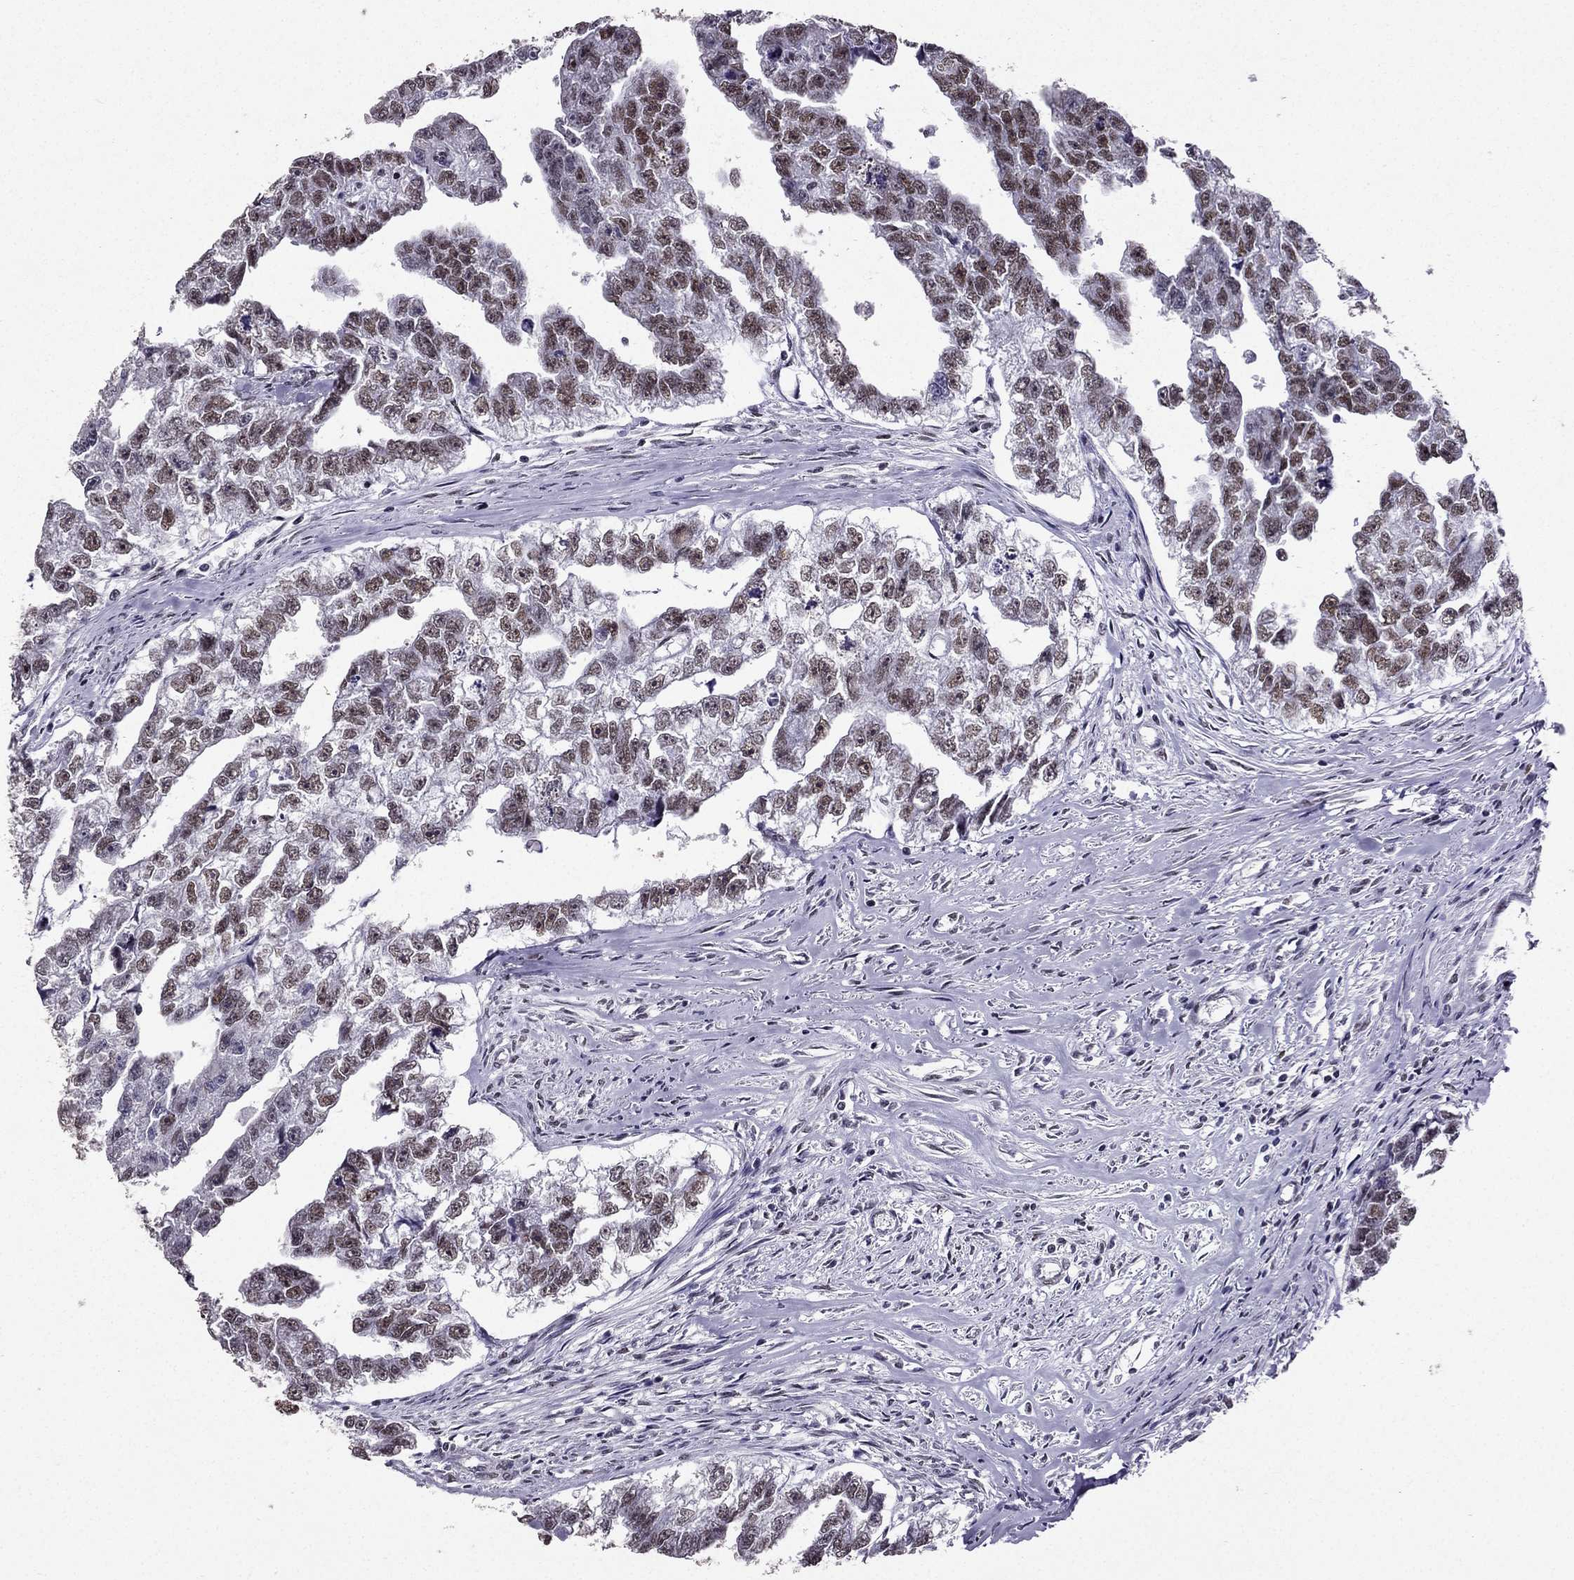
{"staining": {"intensity": "moderate", "quantity": "25%-75%", "location": "nuclear"}, "tissue": "testis cancer", "cell_type": "Tumor cells", "image_type": "cancer", "snomed": [{"axis": "morphology", "description": "Carcinoma, Embryonal, NOS"}, {"axis": "morphology", "description": "Teratoma, malignant, NOS"}, {"axis": "topography", "description": "Testis"}], "caption": "This is a micrograph of immunohistochemistry staining of teratoma (malignant) (testis), which shows moderate staining in the nuclear of tumor cells.", "gene": "ZNF420", "patient": {"sex": "male", "age": 44}}